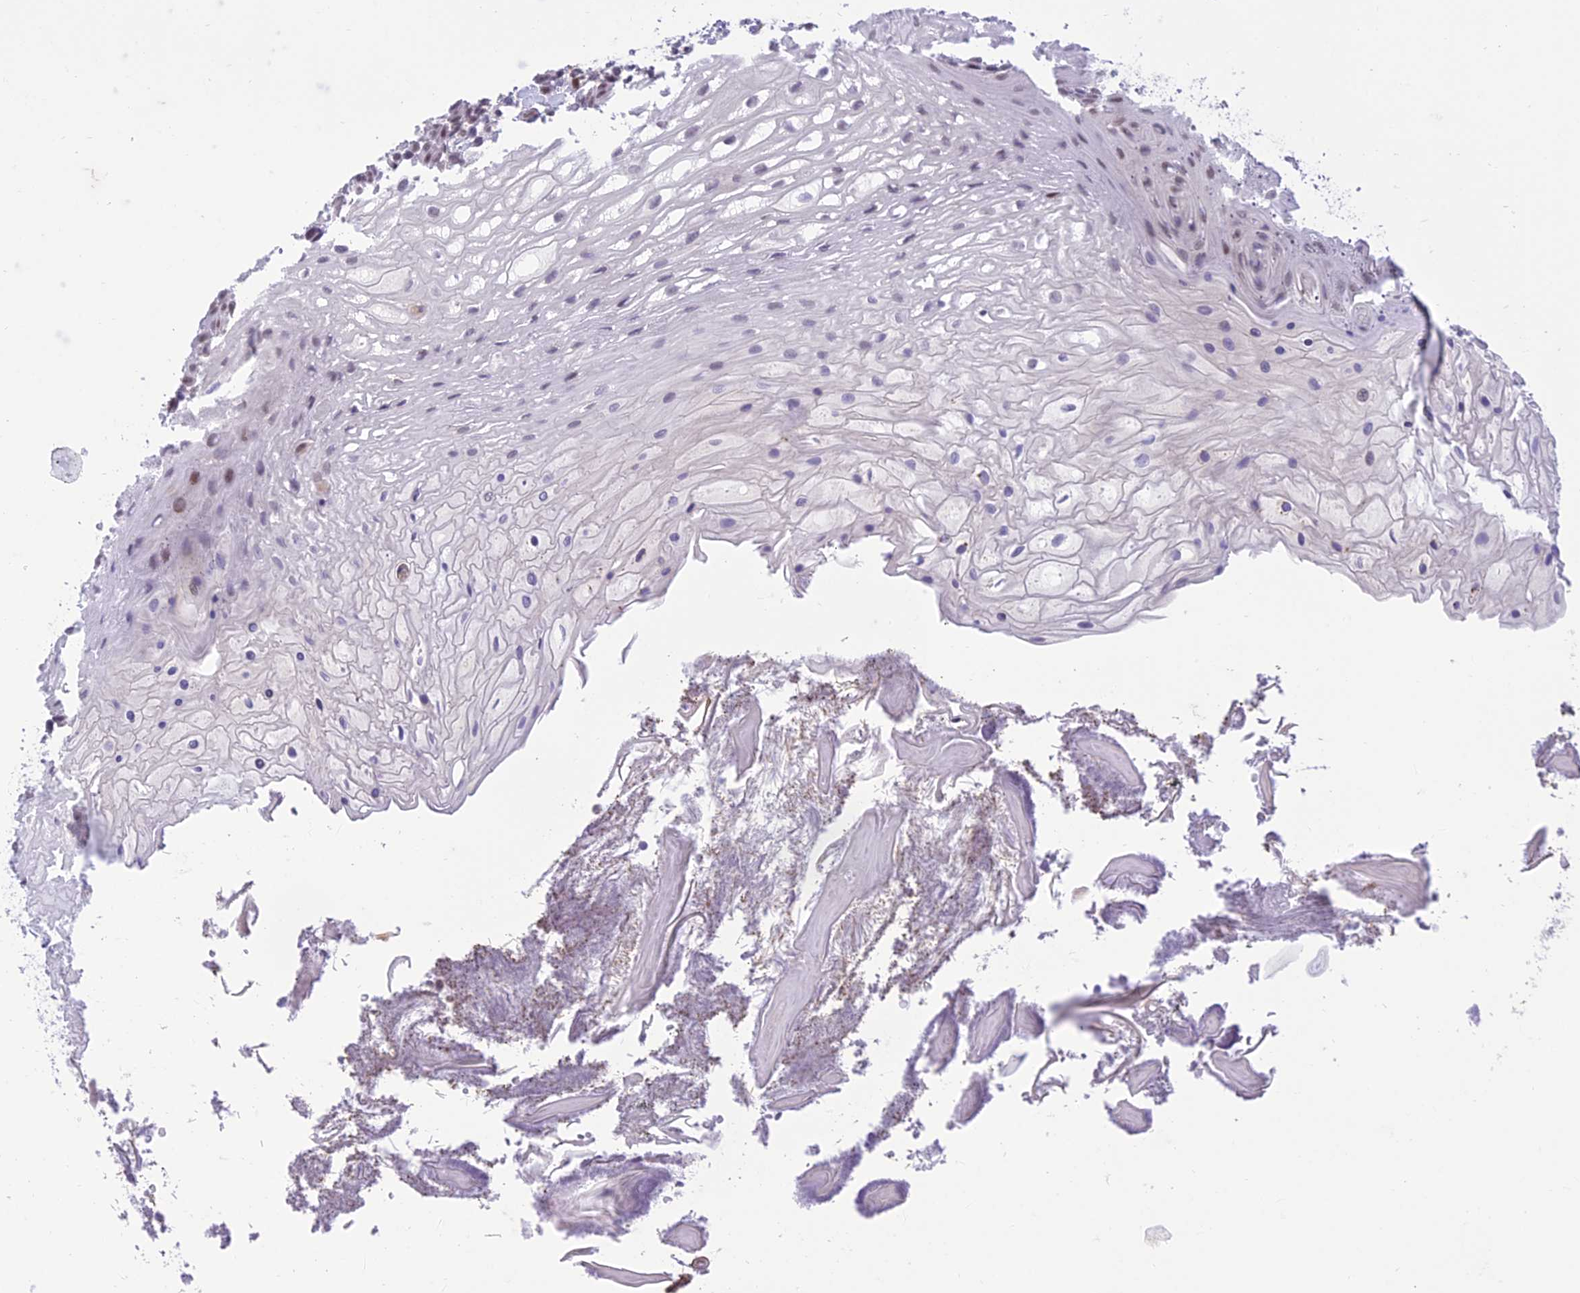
{"staining": {"intensity": "weak", "quantity": "25%-75%", "location": "nuclear"}, "tissue": "oral mucosa", "cell_type": "Squamous epithelial cells", "image_type": "normal", "snomed": [{"axis": "morphology", "description": "Normal tissue, NOS"}, {"axis": "topography", "description": "Oral tissue"}], "caption": "IHC (DAB) staining of unremarkable human oral mucosa exhibits weak nuclear protein staining in approximately 25%-75% of squamous epithelial cells. (brown staining indicates protein expression, while blue staining denotes nuclei).", "gene": "RANBP3", "patient": {"sex": "female", "age": 80}}